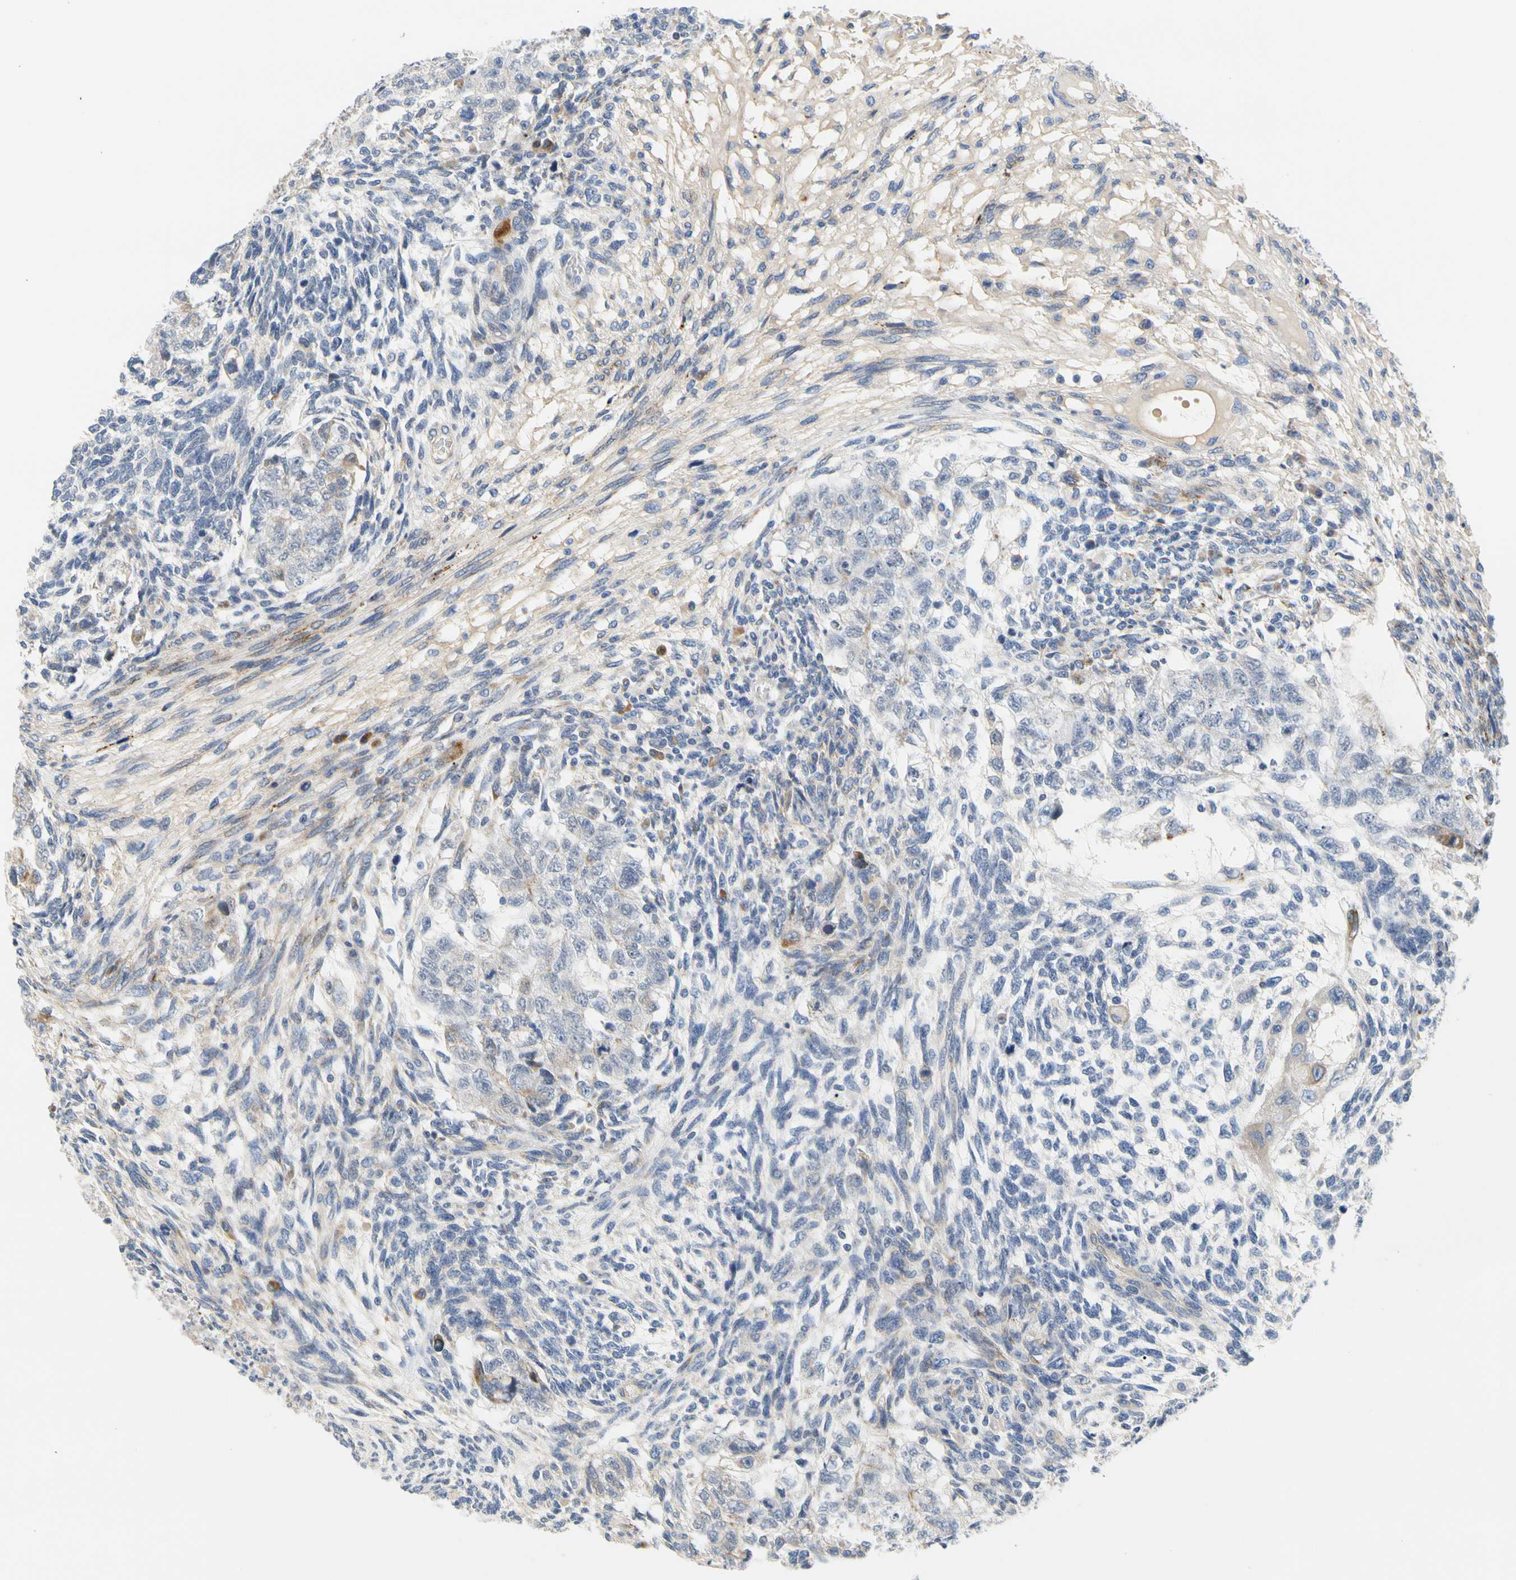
{"staining": {"intensity": "negative", "quantity": "none", "location": "none"}, "tissue": "testis cancer", "cell_type": "Tumor cells", "image_type": "cancer", "snomed": [{"axis": "morphology", "description": "Normal tissue, NOS"}, {"axis": "morphology", "description": "Carcinoma, Embryonal, NOS"}, {"axis": "topography", "description": "Testis"}], "caption": "Tumor cells show no significant protein positivity in testis cancer. (Stains: DAB (3,3'-diaminobenzidine) immunohistochemistry with hematoxylin counter stain, Microscopy: brightfield microscopy at high magnification).", "gene": "ZNF236", "patient": {"sex": "male", "age": 36}}